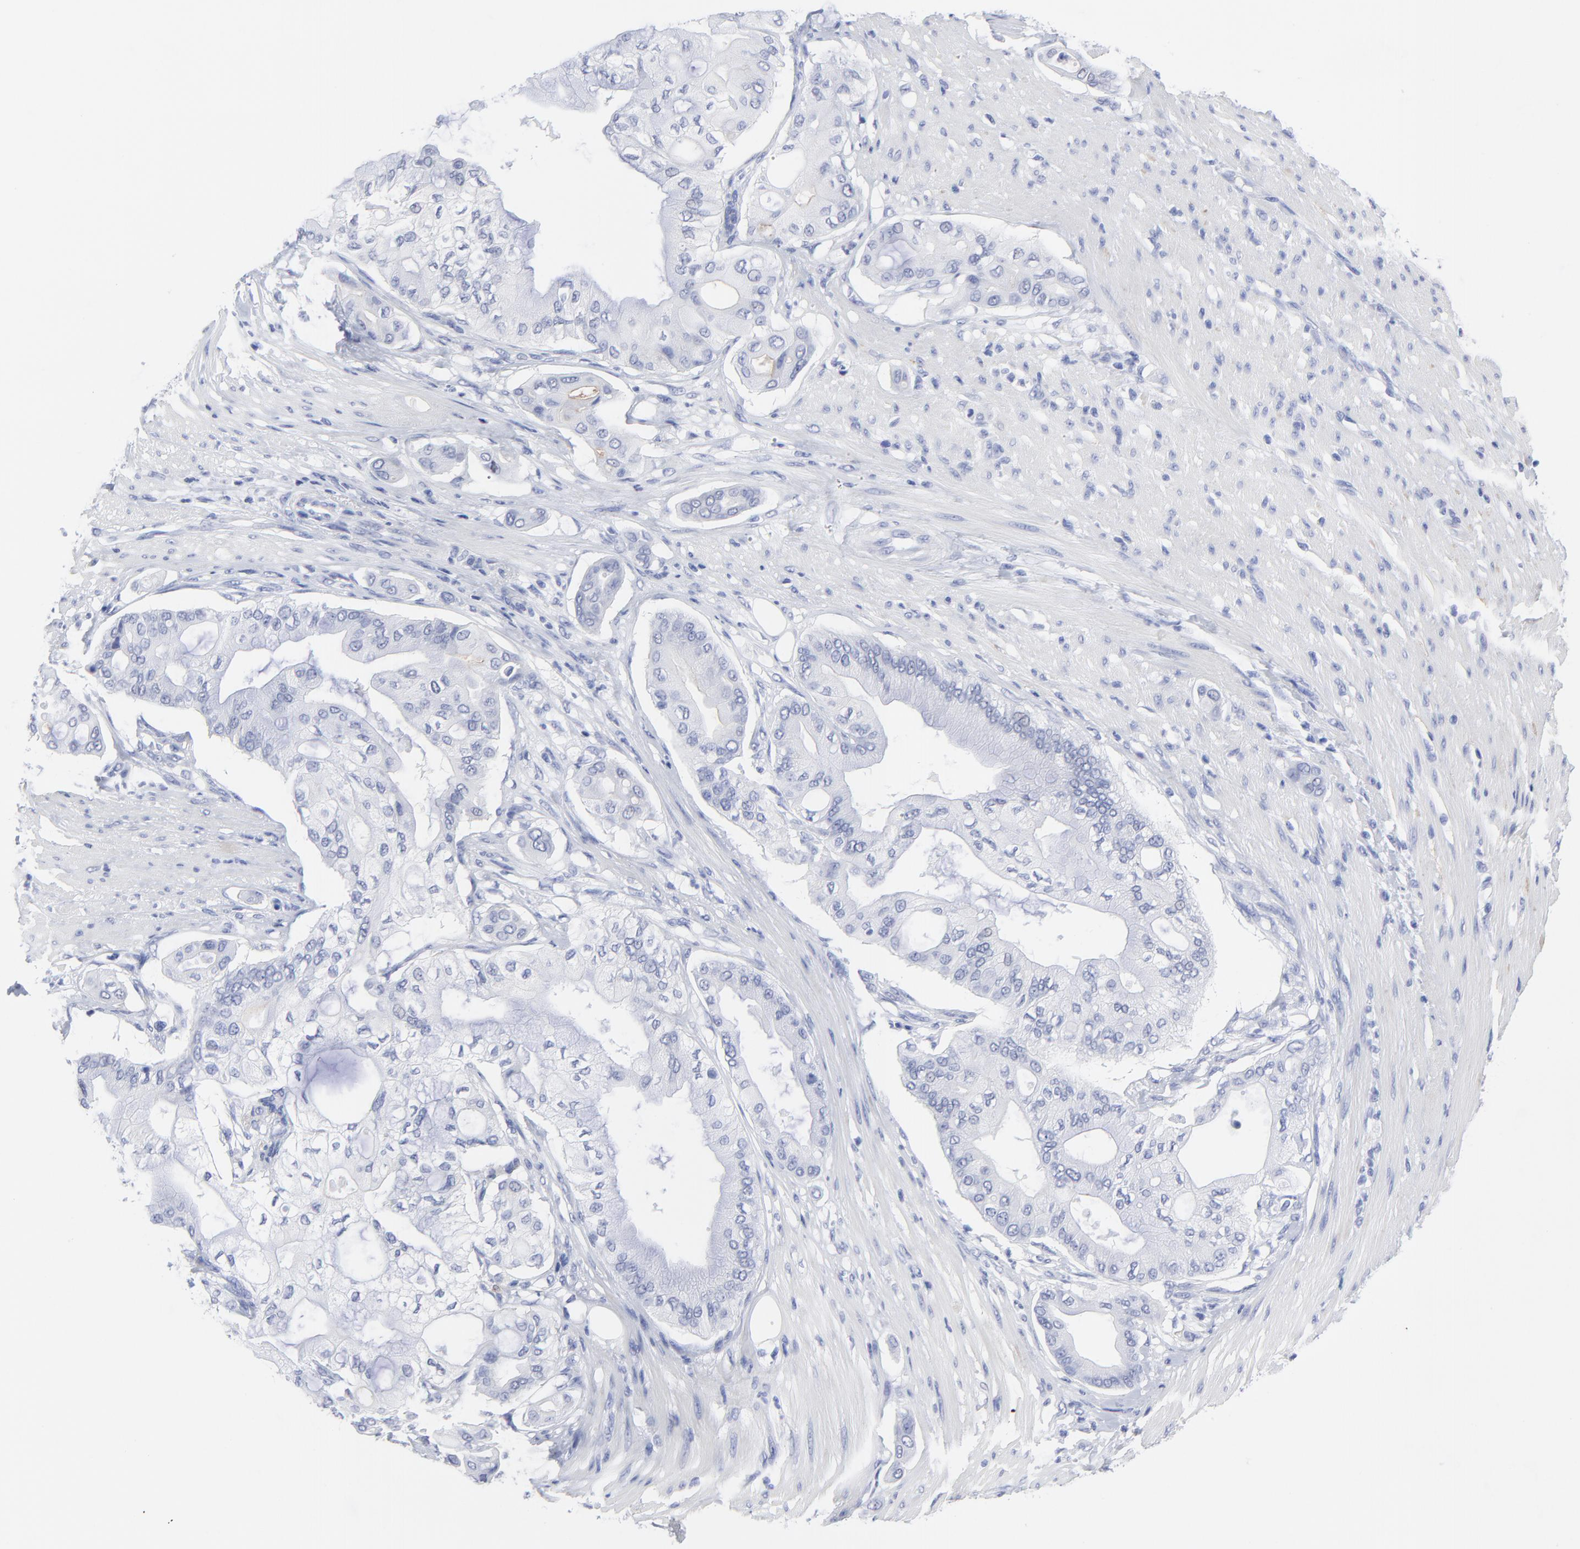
{"staining": {"intensity": "negative", "quantity": "none", "location": "none"}, "tissue": "pancreatic cancer", "cell_type": "Tumor cells", "image_type": "cancer", "snomed": [{"axis": "morphology", "description": "Adenocarcinoma, NOS"}, {"axis": "morphology", "description": "Adenocarcinoma, metastatic, NOS"}, {"axis": "topography", "description": "Lymph node"}, {"axis": "topography", "description": "Pancreas"}, {"axis": "topography", "description": "Duodenum"}], "caption": "Immunohistochemistry photomicrograph of pancreatic adenocarcinoma stained for a protein (brown), which displays no positivity in tumor cells.", "gene": "CNTN3", "patient": {"sex": "female", "age": 64}}